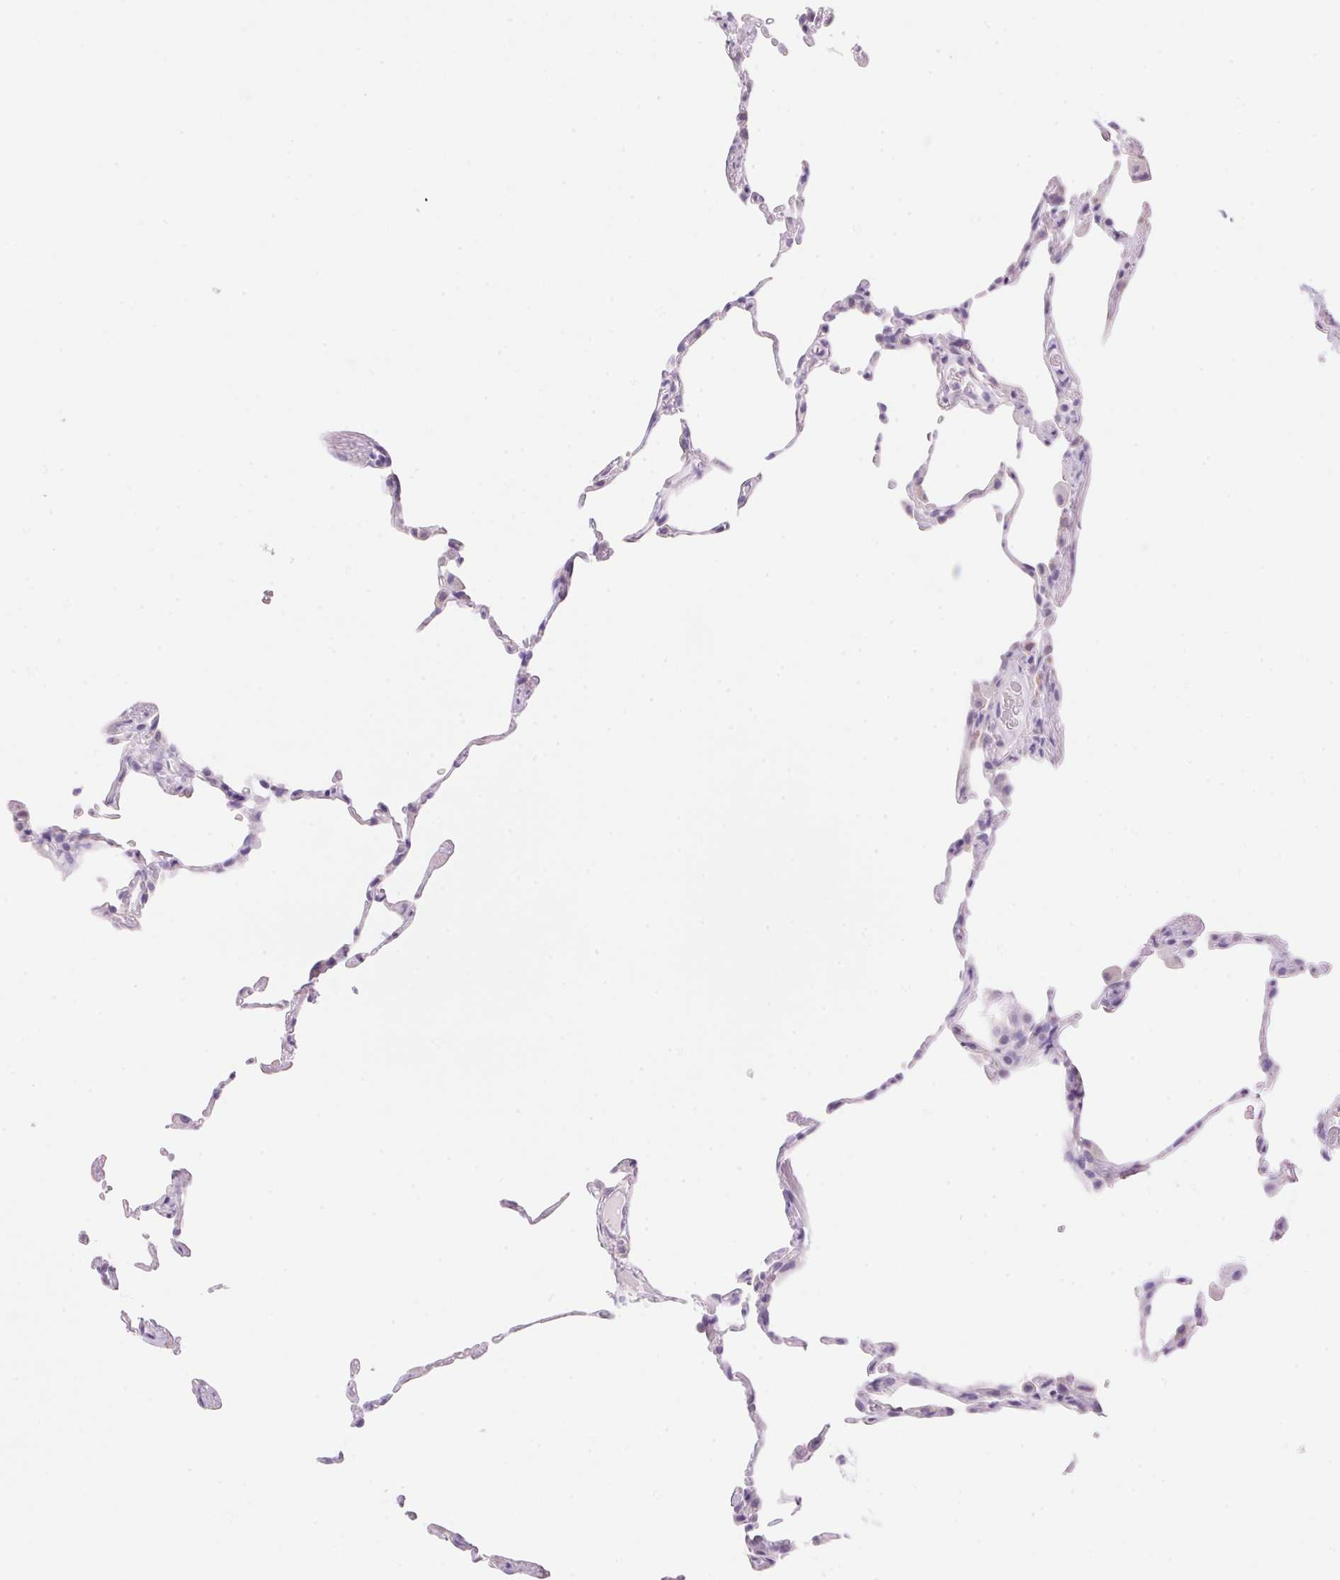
{"staining": {"intensity": "negative", "quantity": "none", "location": "none"}, "tissue": "lung", "cell_type": "Alveolar cells", "image_type": "normal", "snomed": [{"axis": "morphology", "description": "Normal tissue, NOS"}, {"axis": "topography", "description": "Lung"}], "caption": "This is an immunohistochemistry image of benign lung. There is no expression in alveolar cells.", "gene": "DHCR24", "patient": {"sex": "female", "age": 57}}